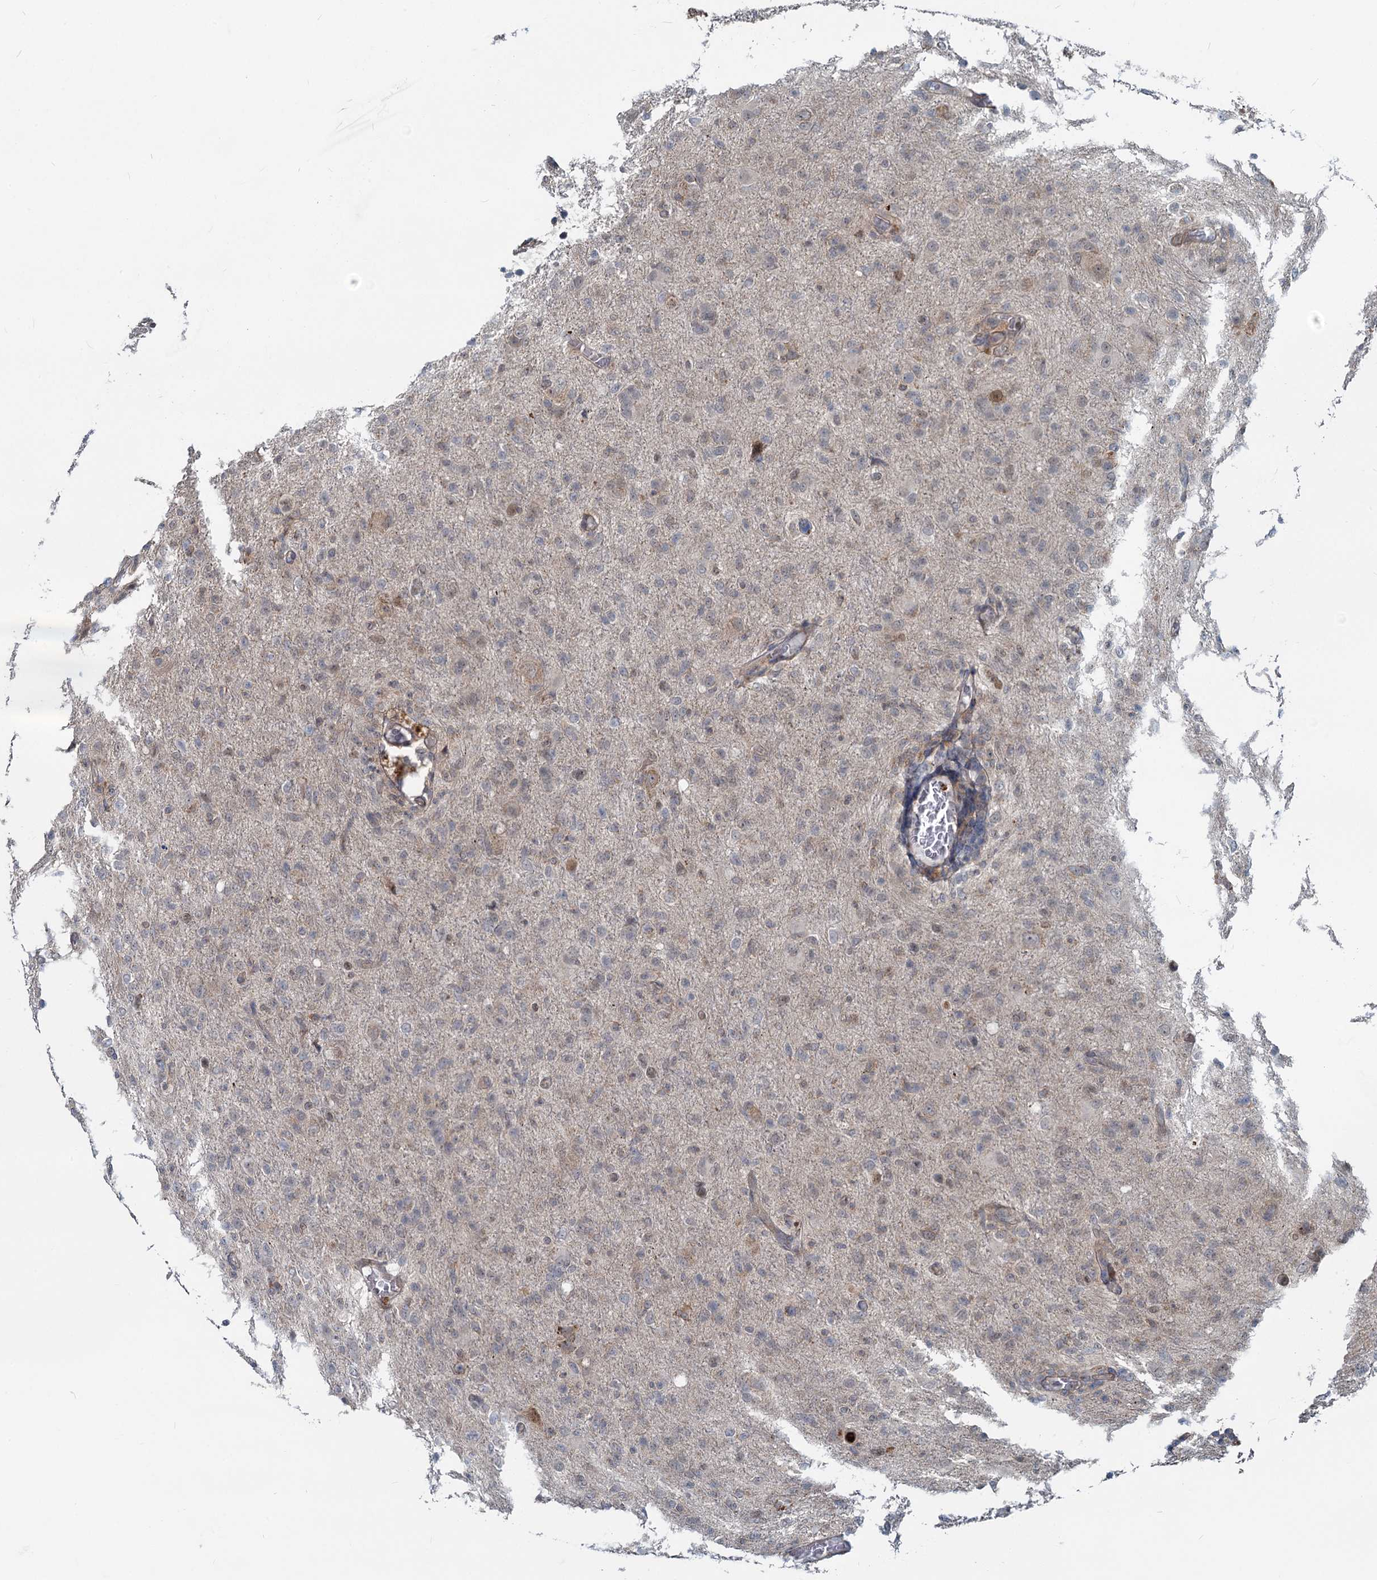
{"staining": {"intensity": "negative", "quantity": "none", "location": "none"}, "tissue": "glioma", "cell_type": "Tumor cells", "image_type": "cancer", "snomed": [{"axis": "morphology", "description": "Glioma, malignant, High grade"}, {"axis": "topography", "description": "Brain"}], "caption": "This histopathology image is of glioma stained with immunohistochemistry to label a protein in brown with the nuclei are counter-stained blue. There is no staining in tumor cells. (DAB (3,3'-diaminobenzidine) immunohistochemistry (IHC) with hematoxylin counter stain).", "gene": "ADCY2", "patient": {"sex": "female", "age": 57}}